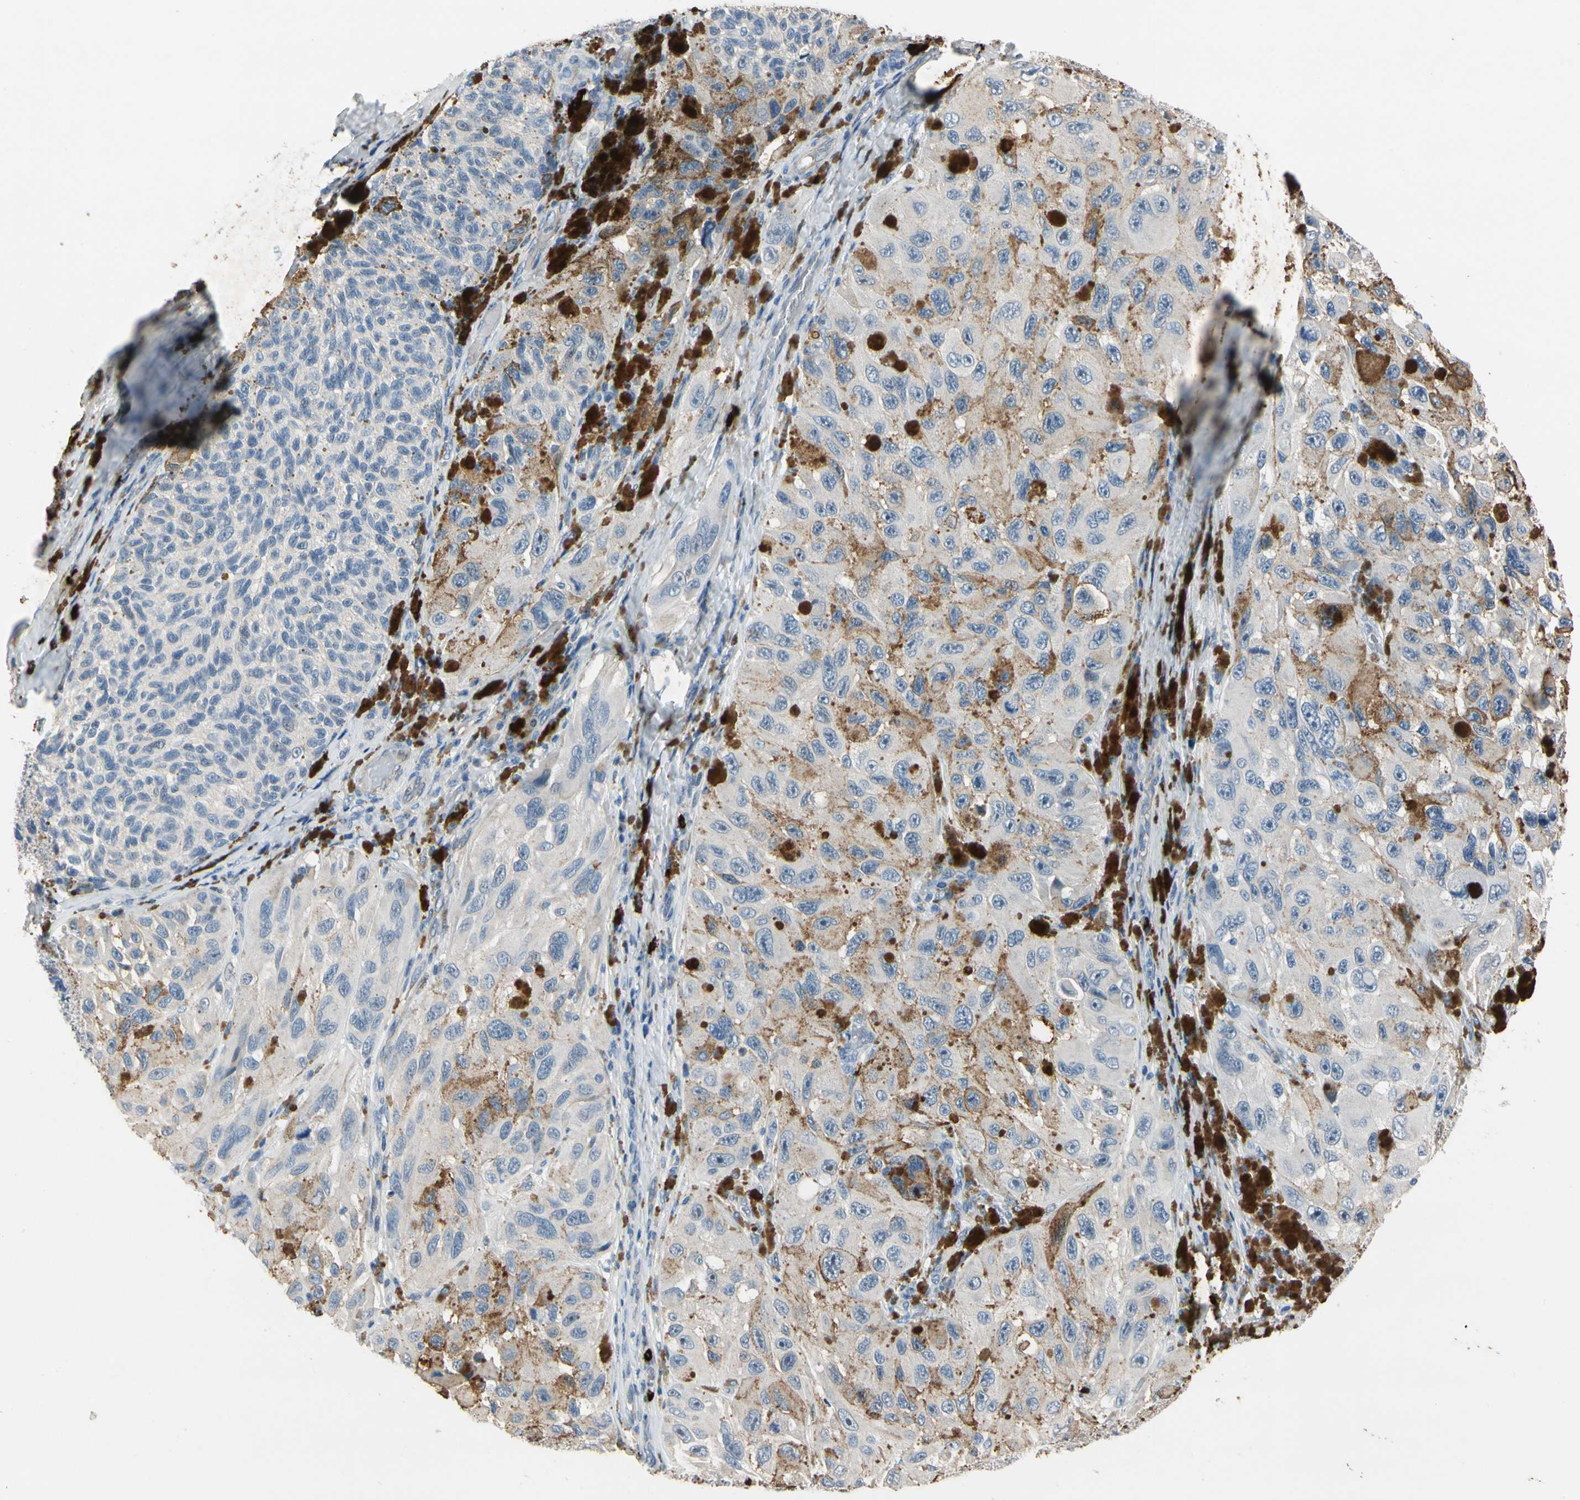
{"staining": {"intensity": "negative", "quantity": "none", "location": "none"}, "tissue": "melanoma", "cell_type": "Tumor cells", "image_type": "cancer", "snomed": [{"axis": "morphology", "description": "Malignant melanoma, NOS"}, {"axis": "topography", "description": "Skin"}], "caption": "A photomicrograph of malignant melanoma stained for a protein reveals no brown staining in tumor cells. (DAB immunohistochemistry with hematoxylin counter stain).", "gene": "CPA3", "patient": {"sex": "female", "age": 73}}